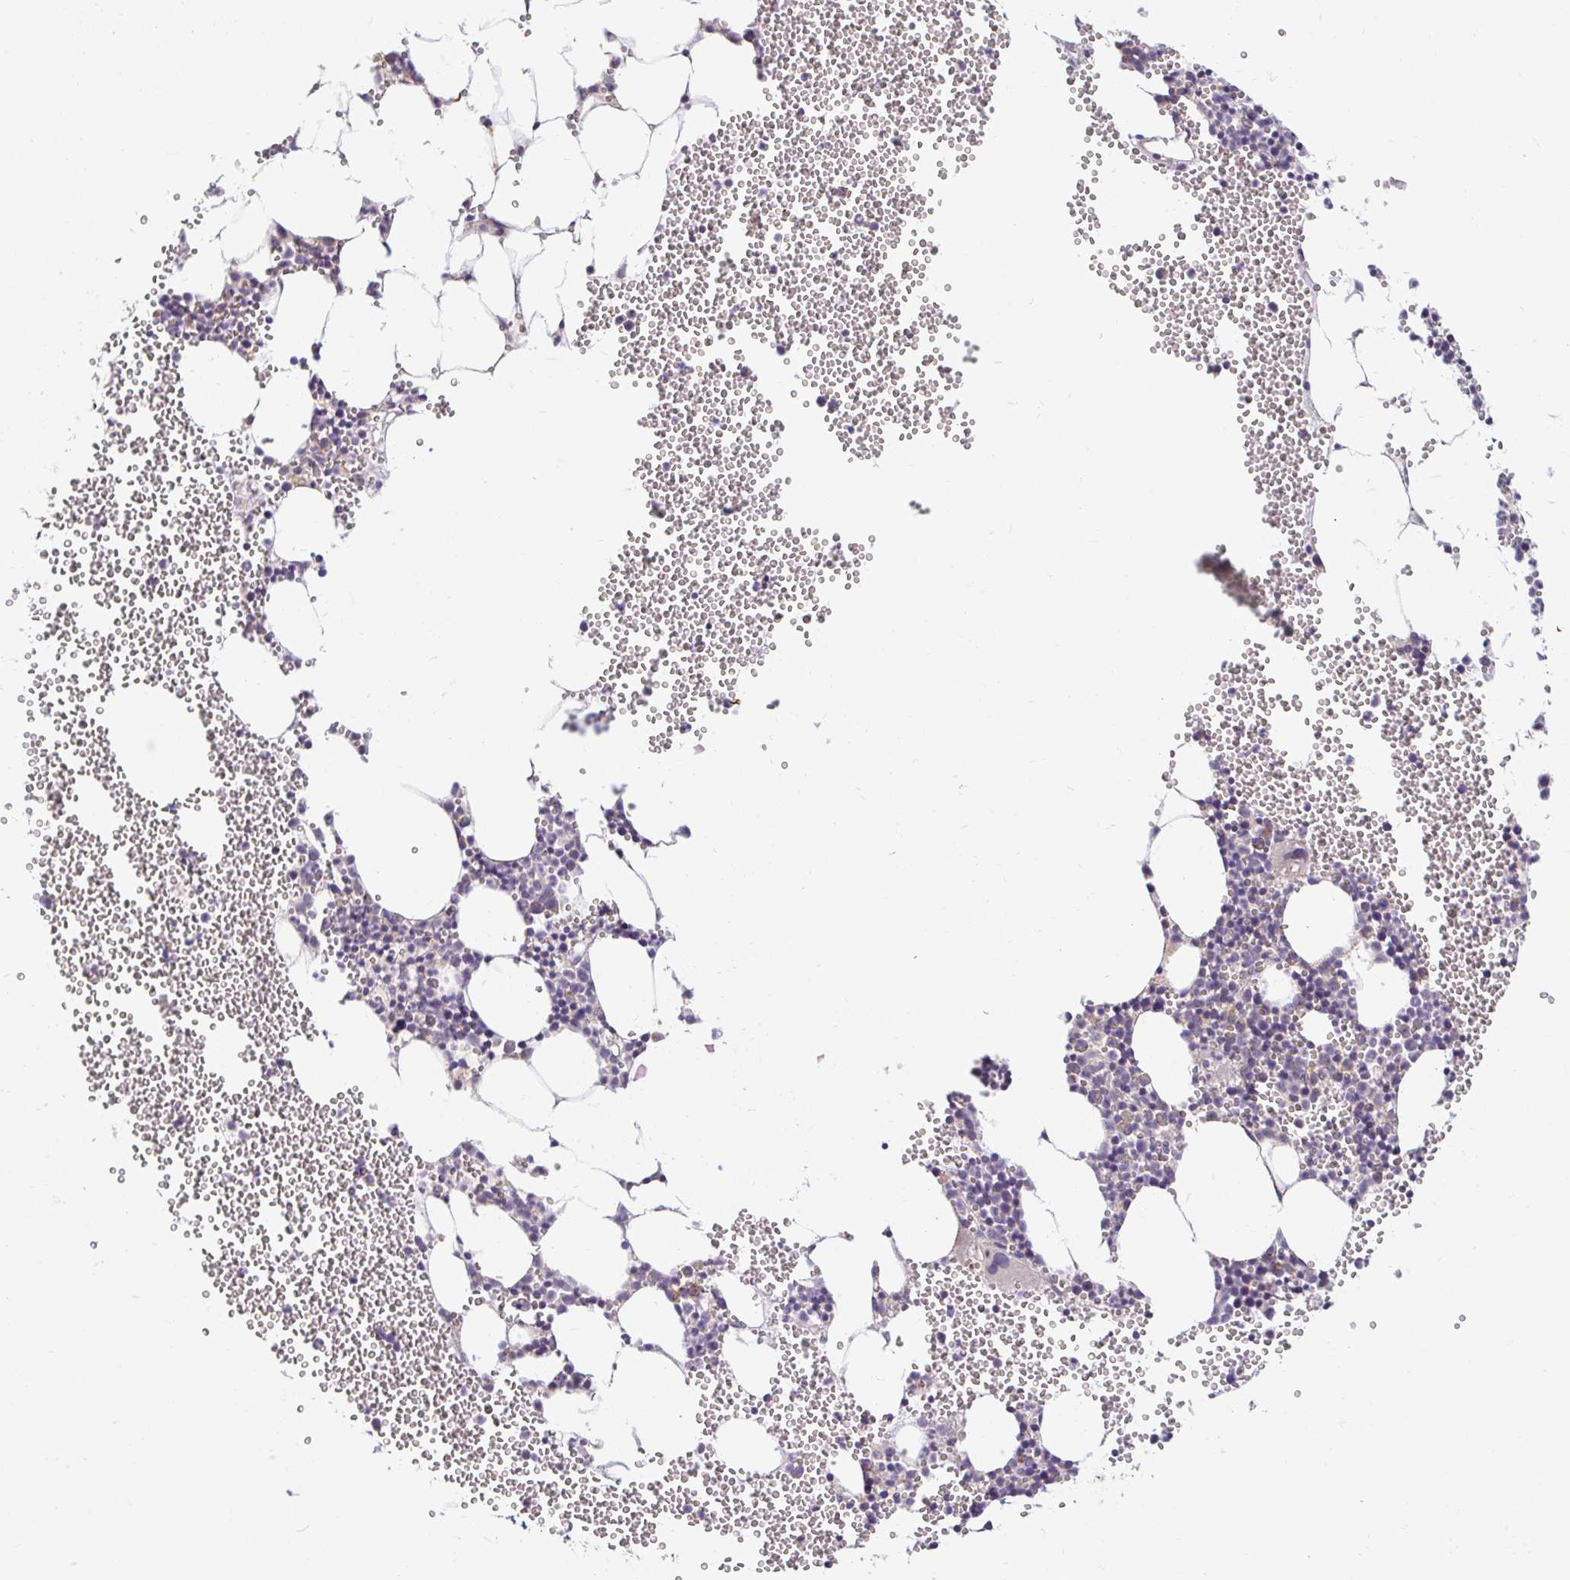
{"staining": {"intensity": "moderate", "quantity": "<25%", "location": "cytoplasmic/membranous"}, "tissue": "bone marrow", "cell_type": "Hematopoietic cells", "image_type": "normal", "snomed": [{"axis": "morphology", "description": "Normal tissue, NOS"}, {"axis": "topography", "description": "Bone marrow"}], "caption": "IHC histopathology image of unremarkable bone marrow: human bone marrow stained using immunohistochemistry exhibits low levels of moderate protein expression localized specifically in the cytoplasmic/membranous of hematopoietic cells, appearing as a cytoplasmic/membranous brown color.", "gene": "SKP2", "patient": {"sex": "female", "age": 80}}